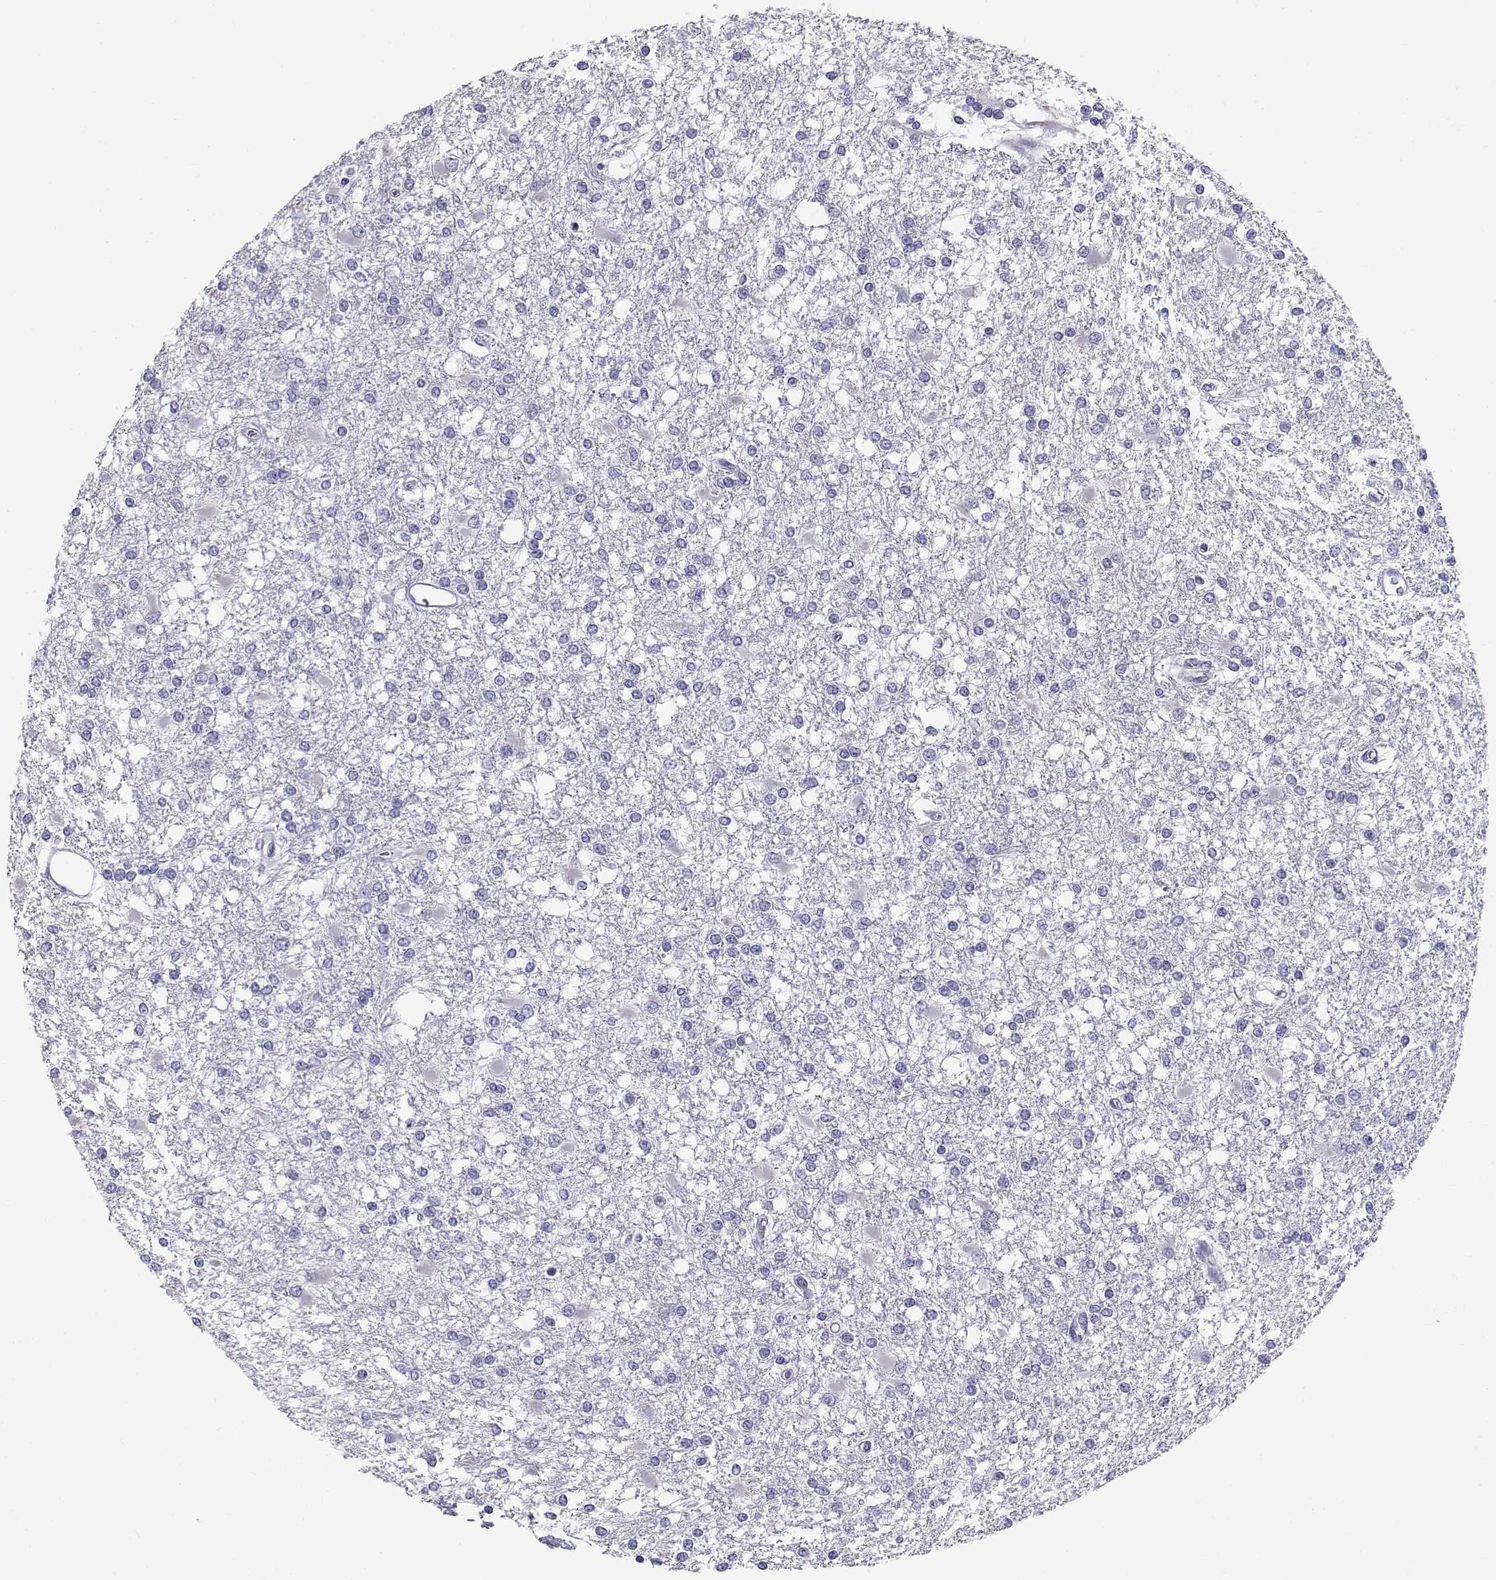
{"staining": {"intensity": "negative", "quantity": "none", "location": "none"}, "tissue": "glioma", "cell_type": "Tumor cells", "image_type": "cancer", "snomed": [{"axis": "morphology", "description": "Glioma, malignant, High grade"}, {"axis": "topography", "description": "Cerebral cortex"}], "caption": "Tumor cells are negative for protein expression in human glioma.", "gene": "RNASE12", "patient": {"sex": "male", "age": 79}}